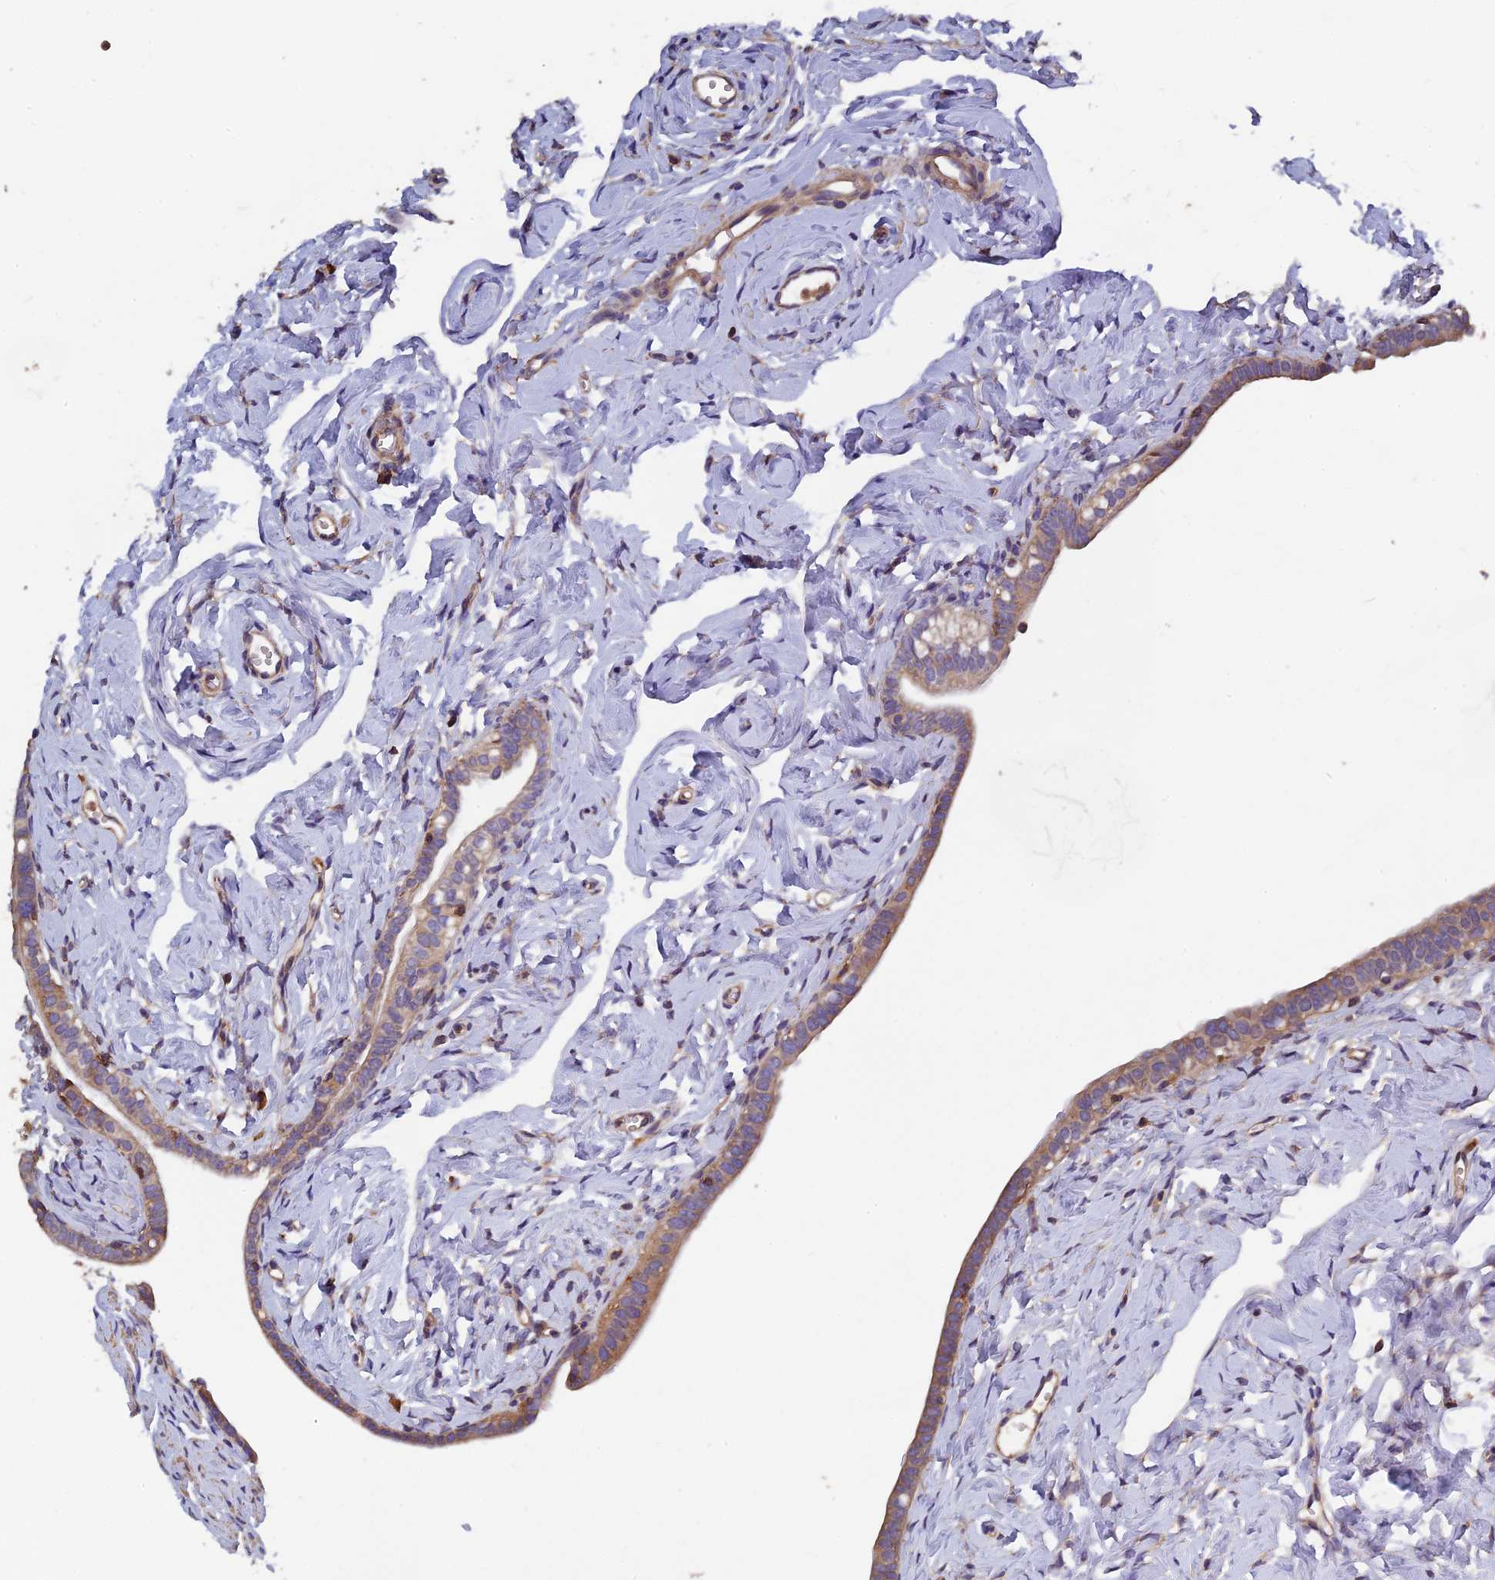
{"staining": {"intensity": "moderate", "quantity": ">75%", "location": "cytoplasmic/membranous"}, "tissue": "fallopian tube", "cell_type": "Glandular cells", "image_type": "normal", "snomed": [{"axis": "morphology", "description": "Normal tissue, NOS"}, {"axis": "topography", "description": "Fallopian tube"}], "caption": "An immunohistochemistry (IHC) photomicrograph of unremarkable tissue is shown. Protein staining in brown shows moderate cytoplasmic/membranous positivity in fallopian tube within glandular cells.", "gene": "CCDC153", "patient": {"sex": "female", "age": 66}}